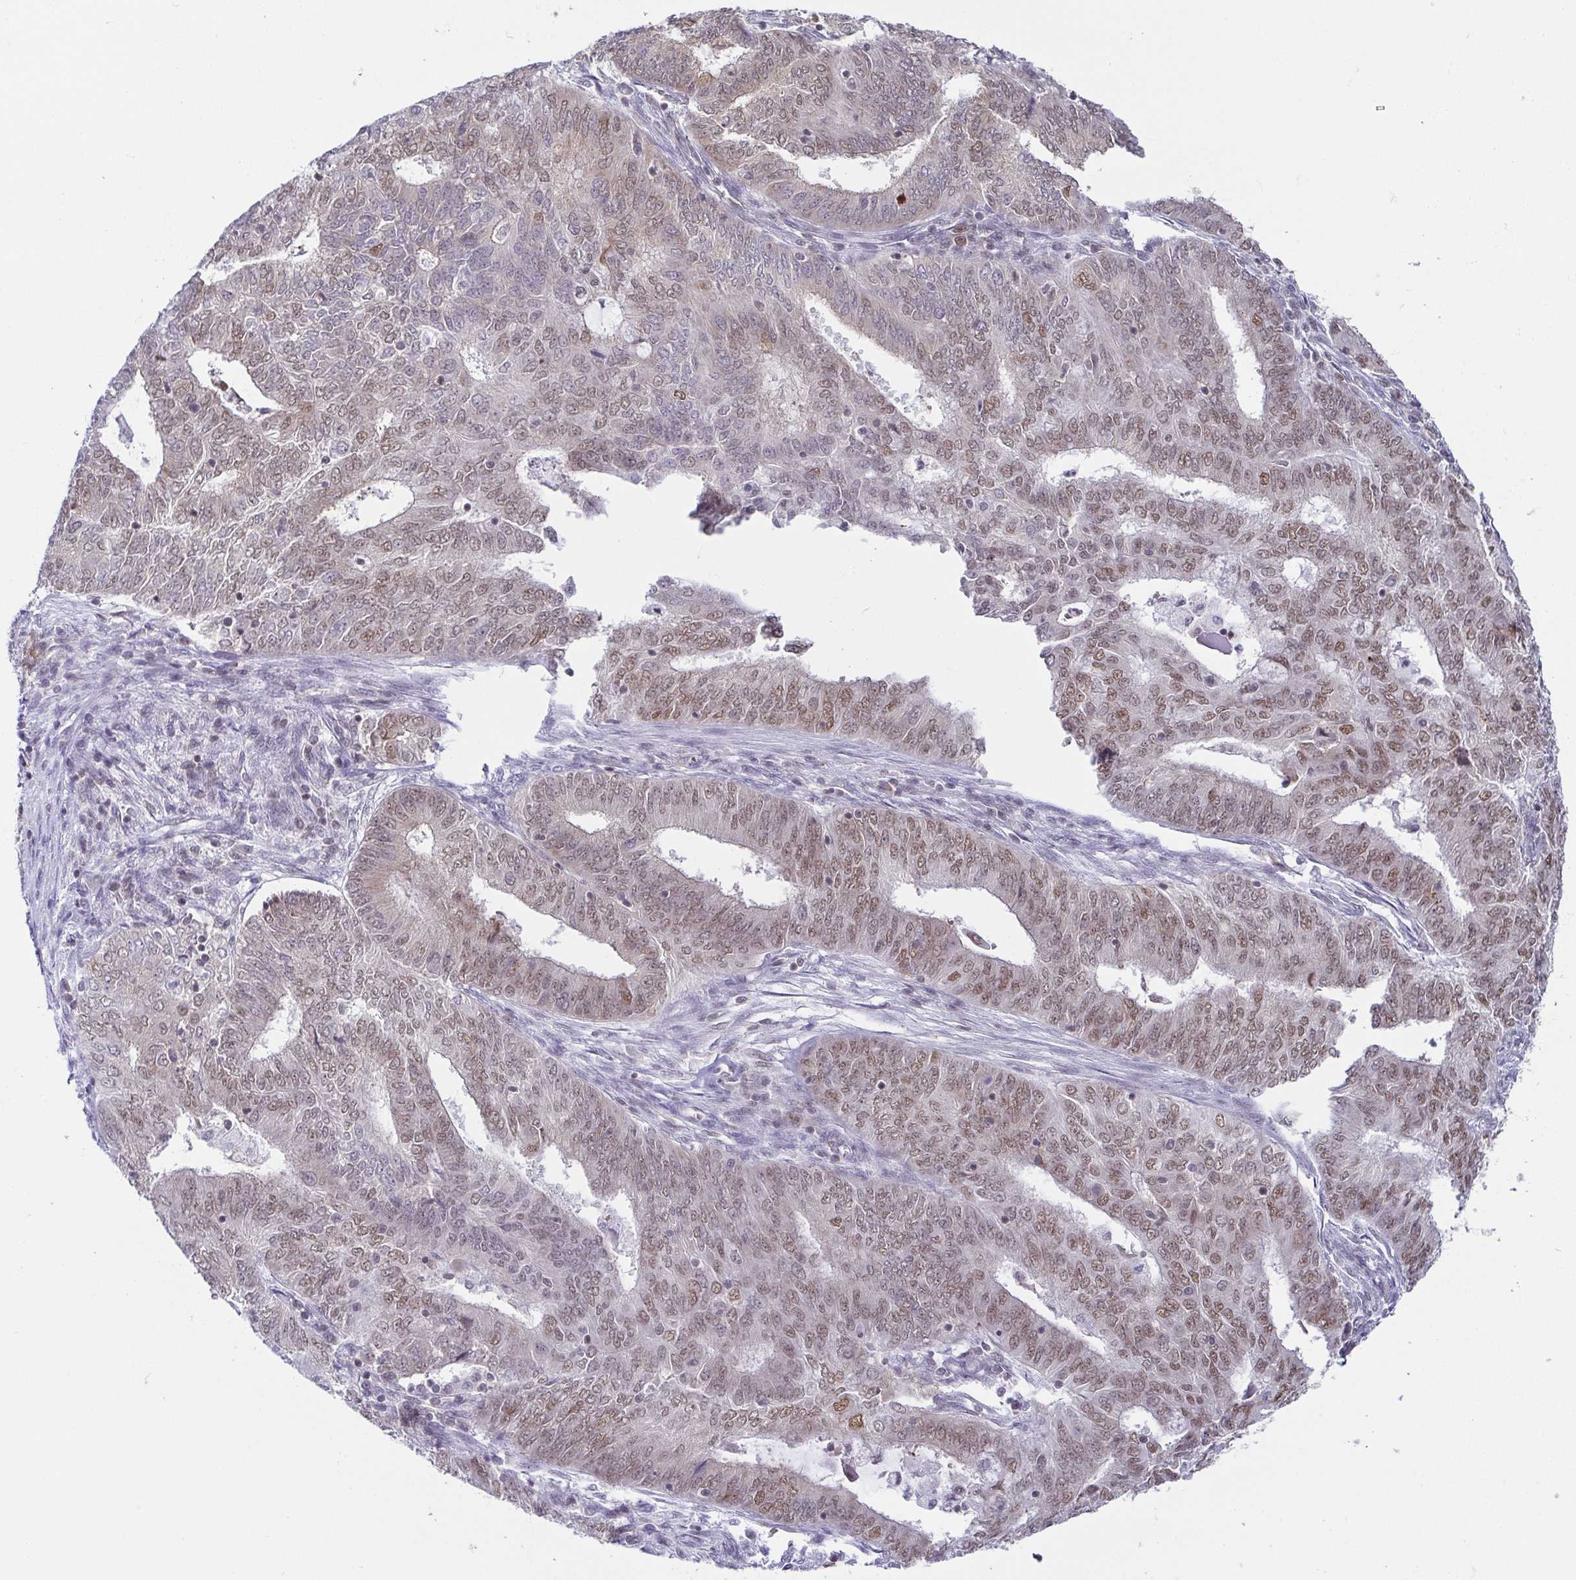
{"staining": {"intensity": "weak", "quantity": "25%-75%", "location": "nuclear"}, "tissue": "endometrial cancer", "cell_type": "Tumor cells", "image_type": "cancer", "snomed": [{"axis": "morphology", "description": "Adenocarcinoma, NOS"}, {"axis": "topography", "description": "Endometrium"}], "caption": "Immunohistochemistry staining of endometrial adenocarcinoma, which reveals low levels of weak nuclear positivity in approximately 25%-75% of tumor cells indicating weak nuclear protein positivity. The staining was performed using DAB (brown) for protein detection and nuclei were counterstained in hematoxylin (blue).", "gene": "EWSR1", "patient": {"sex": "female", "age": 62}}